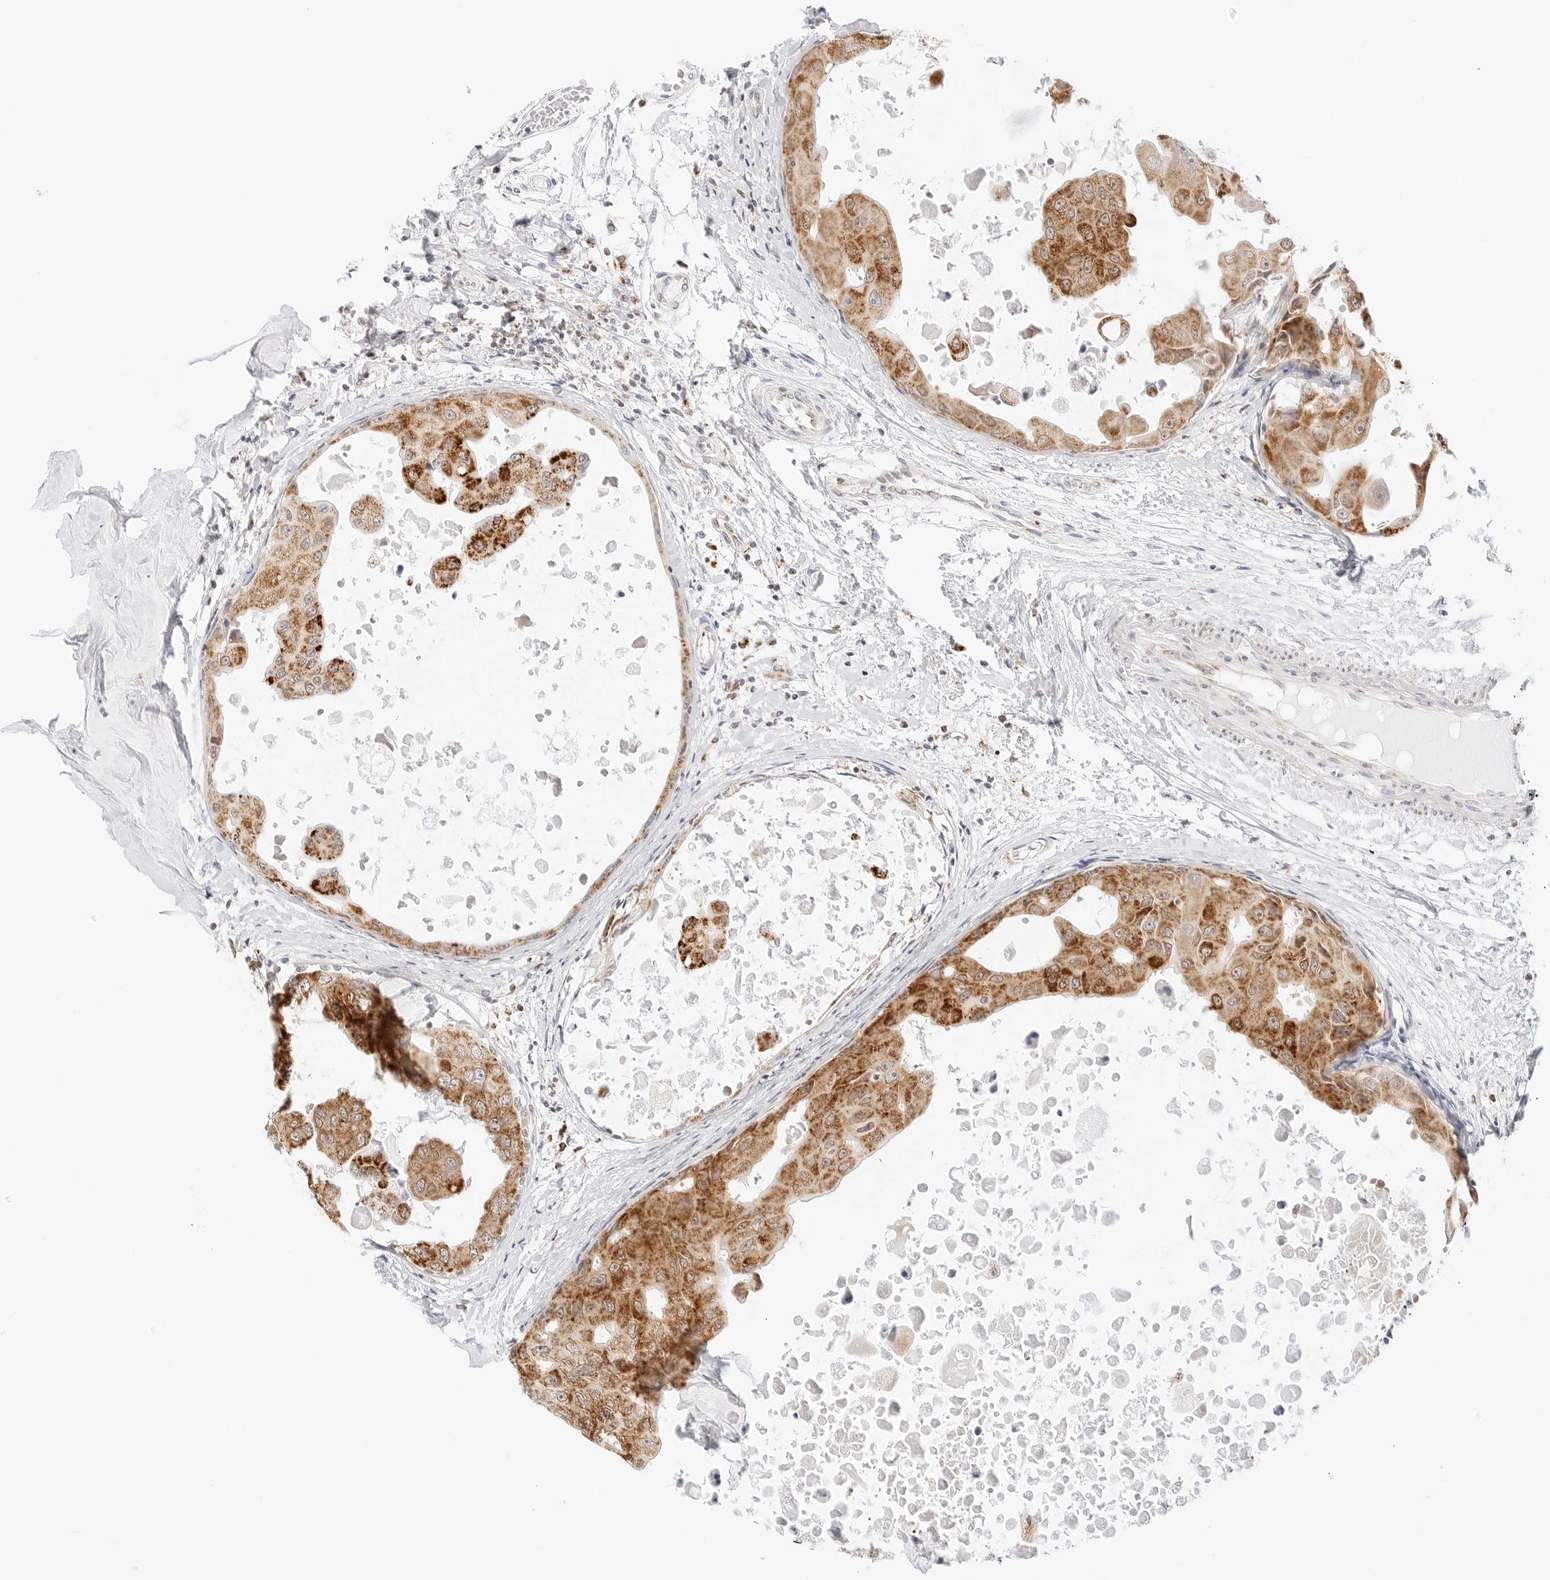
{"staining": {"intensity": "strong", "quantity": ">75%", "location": "cytoplasmic/membranous"}, "tissue": "breast cancer", "cell_type": "Tumor cells", "image_type": "cancer", "snomed": [{"axis": "morphology", "description": "Duct carcinoma"}, {"axis": "topography", "description": "Breast"}], "caption": "About >75% of tumor cells in breast cancer (intraductal carcinoma) show strong cytoplasmic/membranous protein positivity as visualized by brown immunohistochemical staining.", "gene": "FH", "patient": {"sex": "female", "age": 27}}